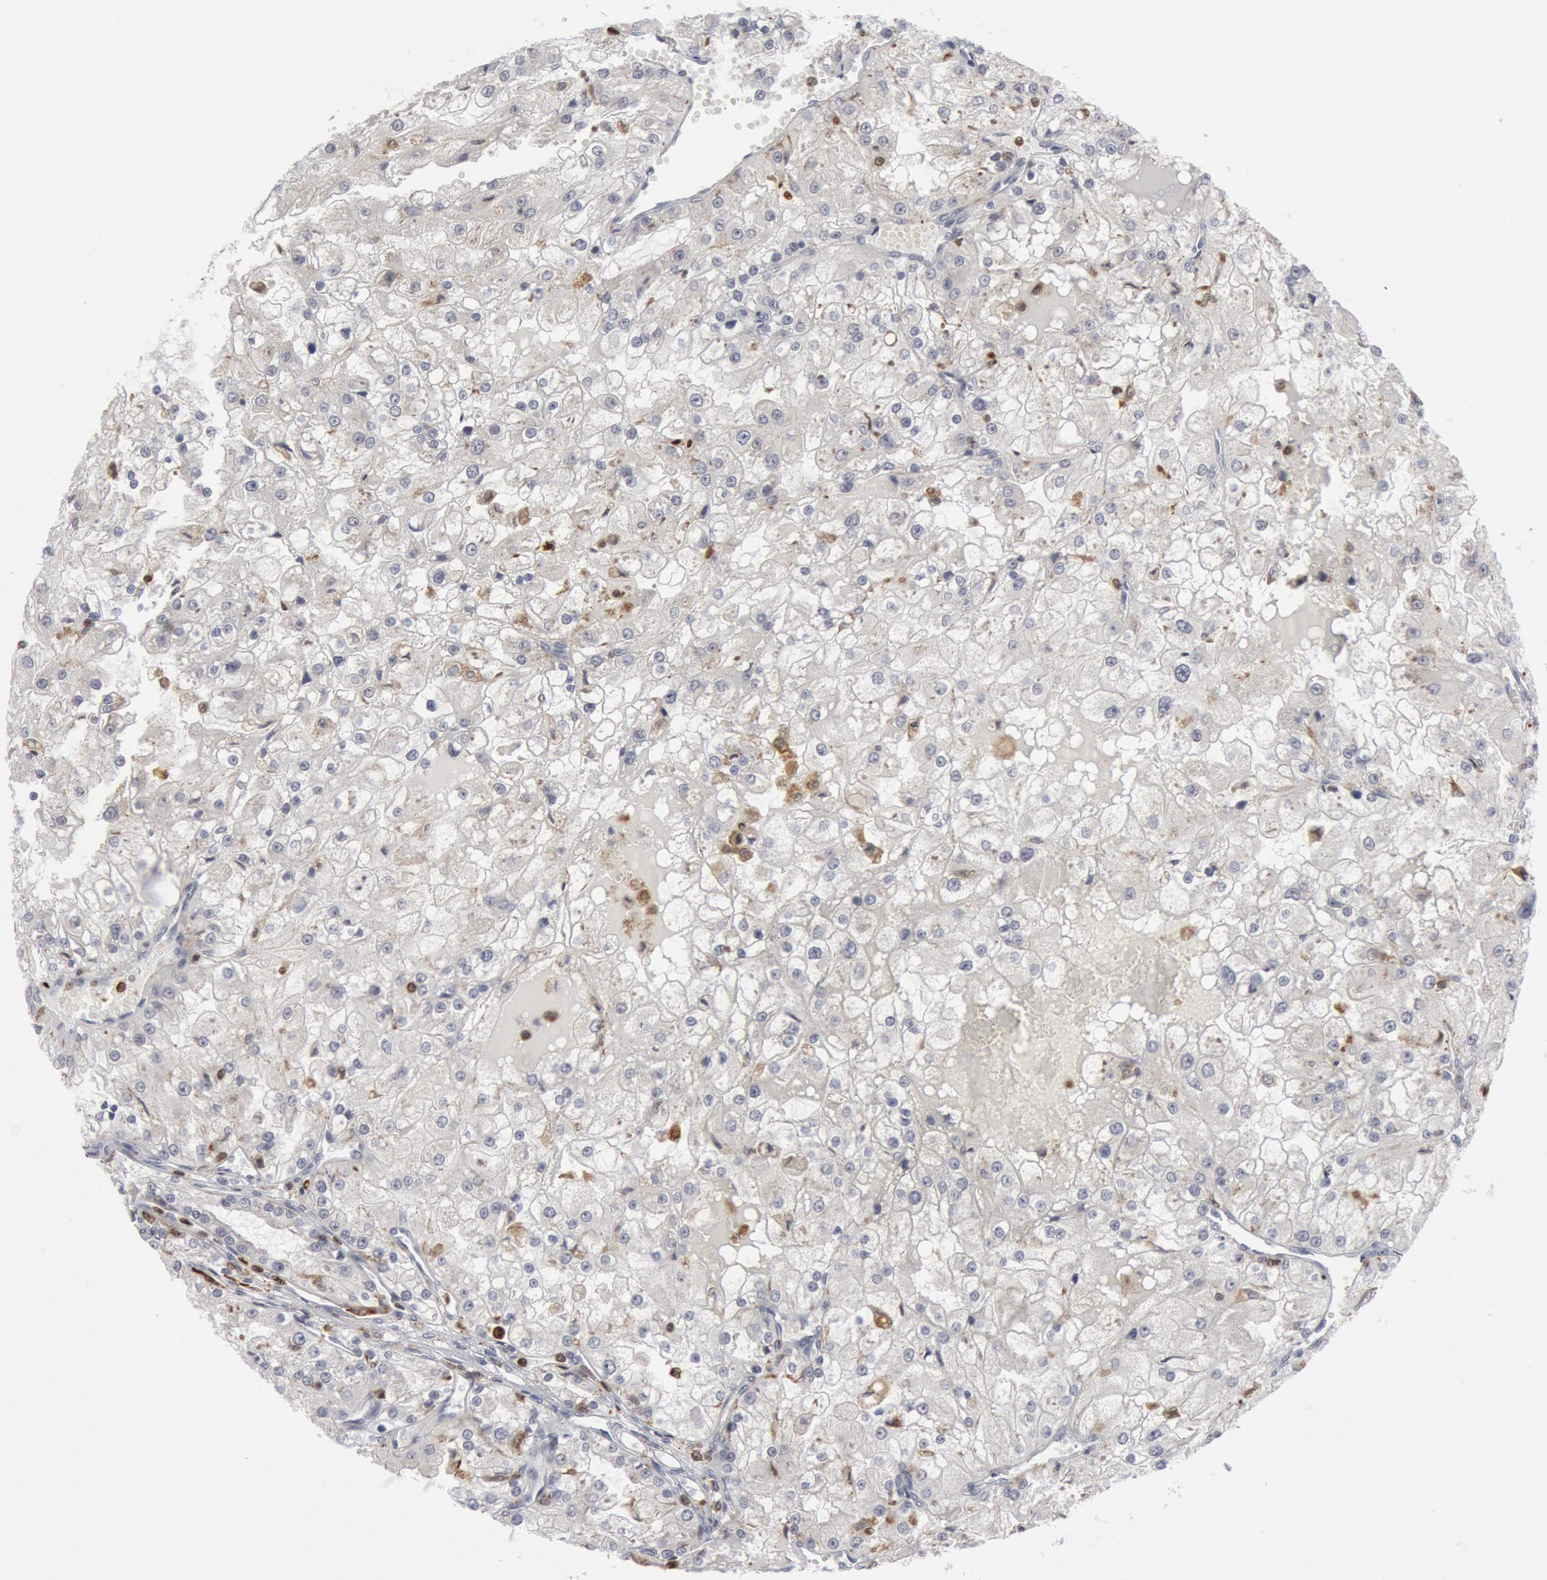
{"staining": {"intensity": "negative", "quantity": "none", "location": "none"}, "tissue": "renal cancer", "cell_type": "Tumor cells", "image_type": "cancer", "snomed": [{"axis": "morphology", "description": "Adenocarcinoma, NOS"}, {"axis": "topography", "description": "Kidney"}], "caption": "Tumor cells show no significant staining in adenocarcinoma (renal).", "gene": "PTPN6", "patient": {"sex": "female", "age": 74}}